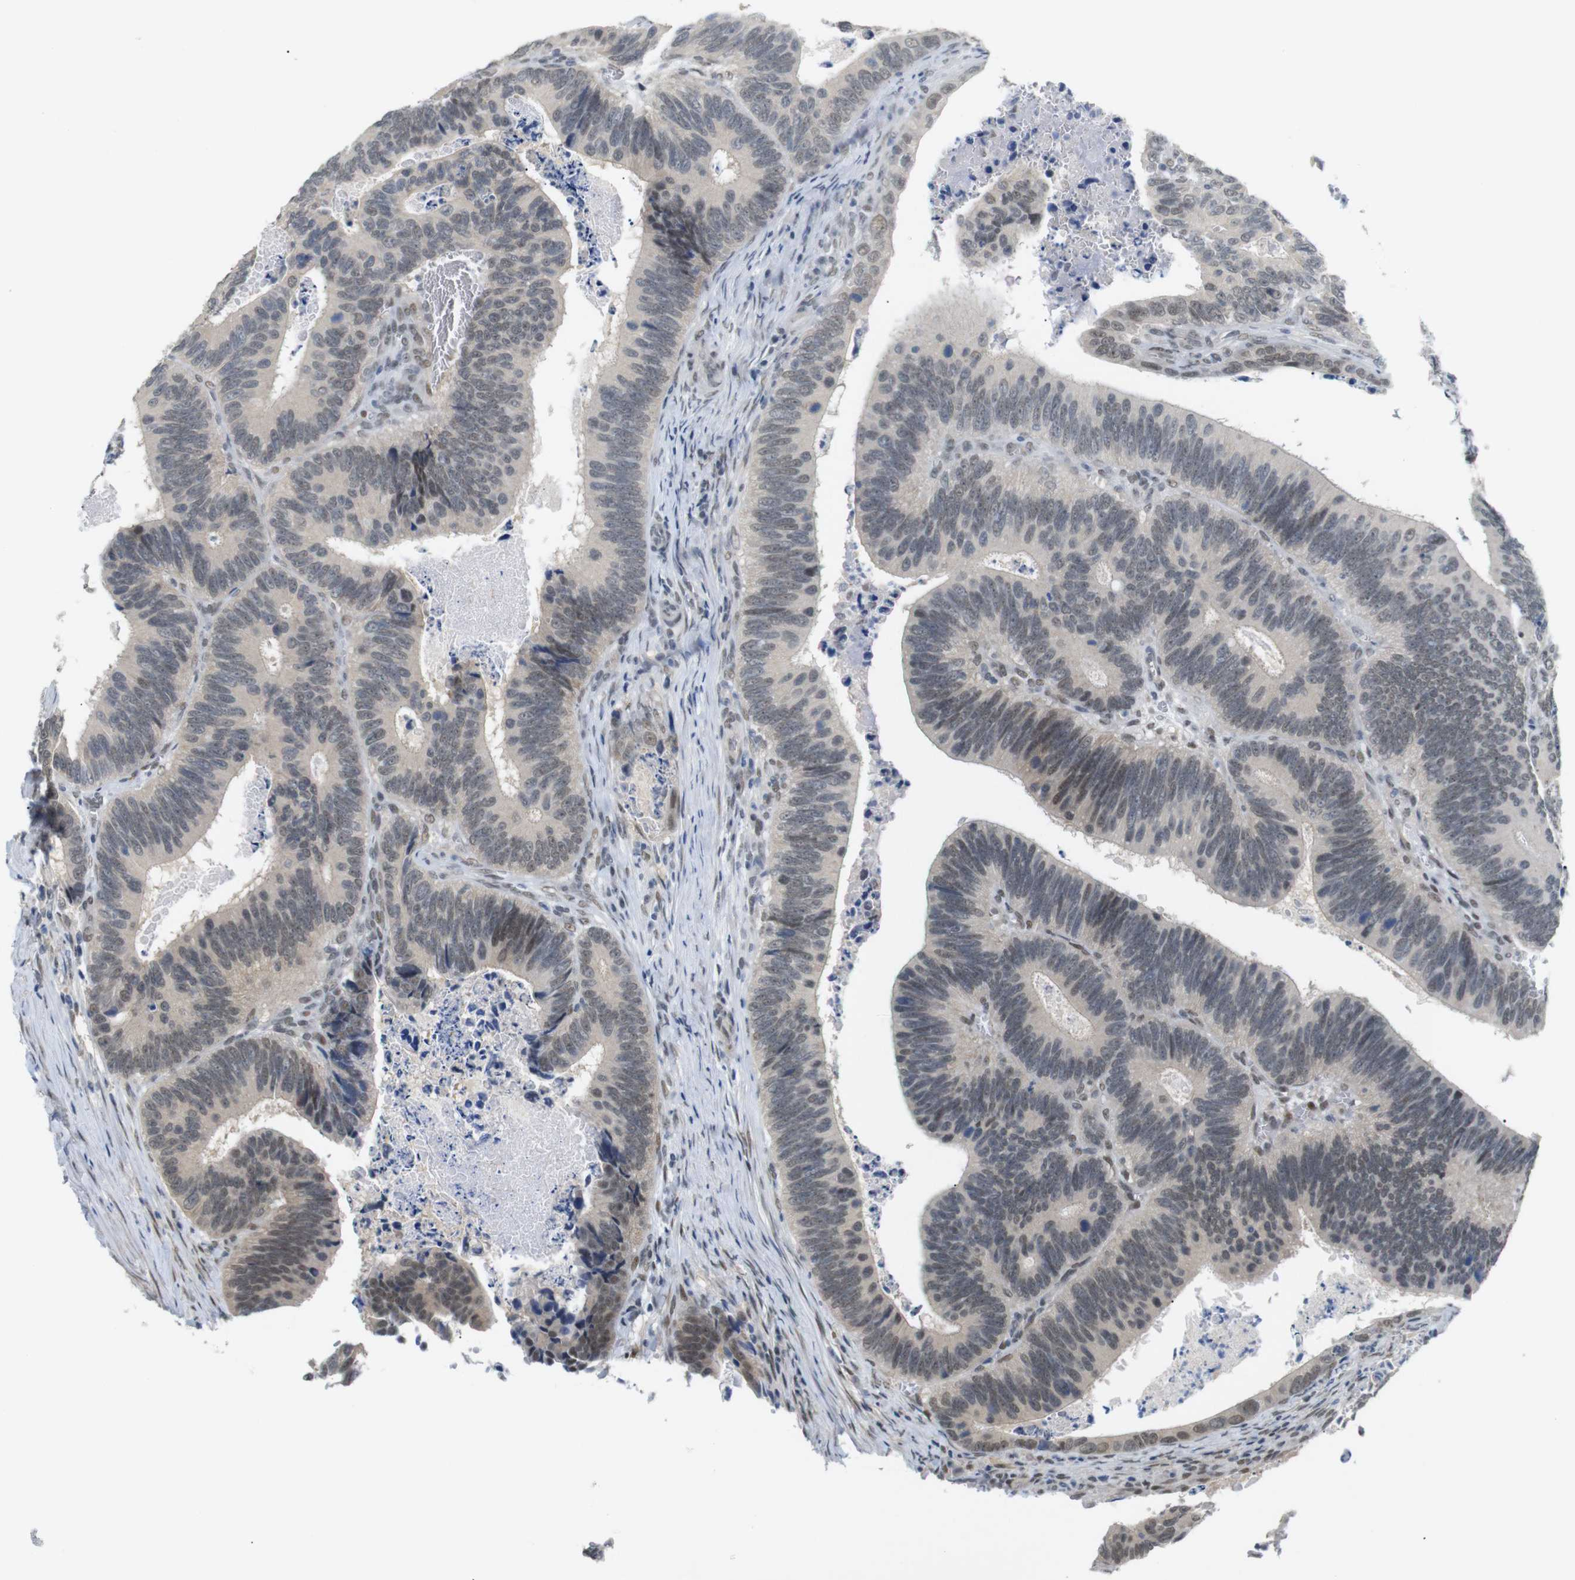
{"staining": {"intensity": "weak", "quantity": "<25%", "location": "nuclear"}, "tissue": "colorectal cancer", "cell_type": "Tumor cells", "image_type": "cancer", "snomed": [{"axis": "morphology", "description": "Inflammation, NOS"}, {"axis": "morphology", "description": "Adenocarcinoma, NOS"}, {"axis": "topography", "description": "Colon"}], "caption": "This is an immunohistochemistry (IHC) micrograph of colorectal cancer (adenocarcinoma). There is no positivity in tumor cells.", "gene": "GPR158", "patient": {"sex": "male", "age": 72}}